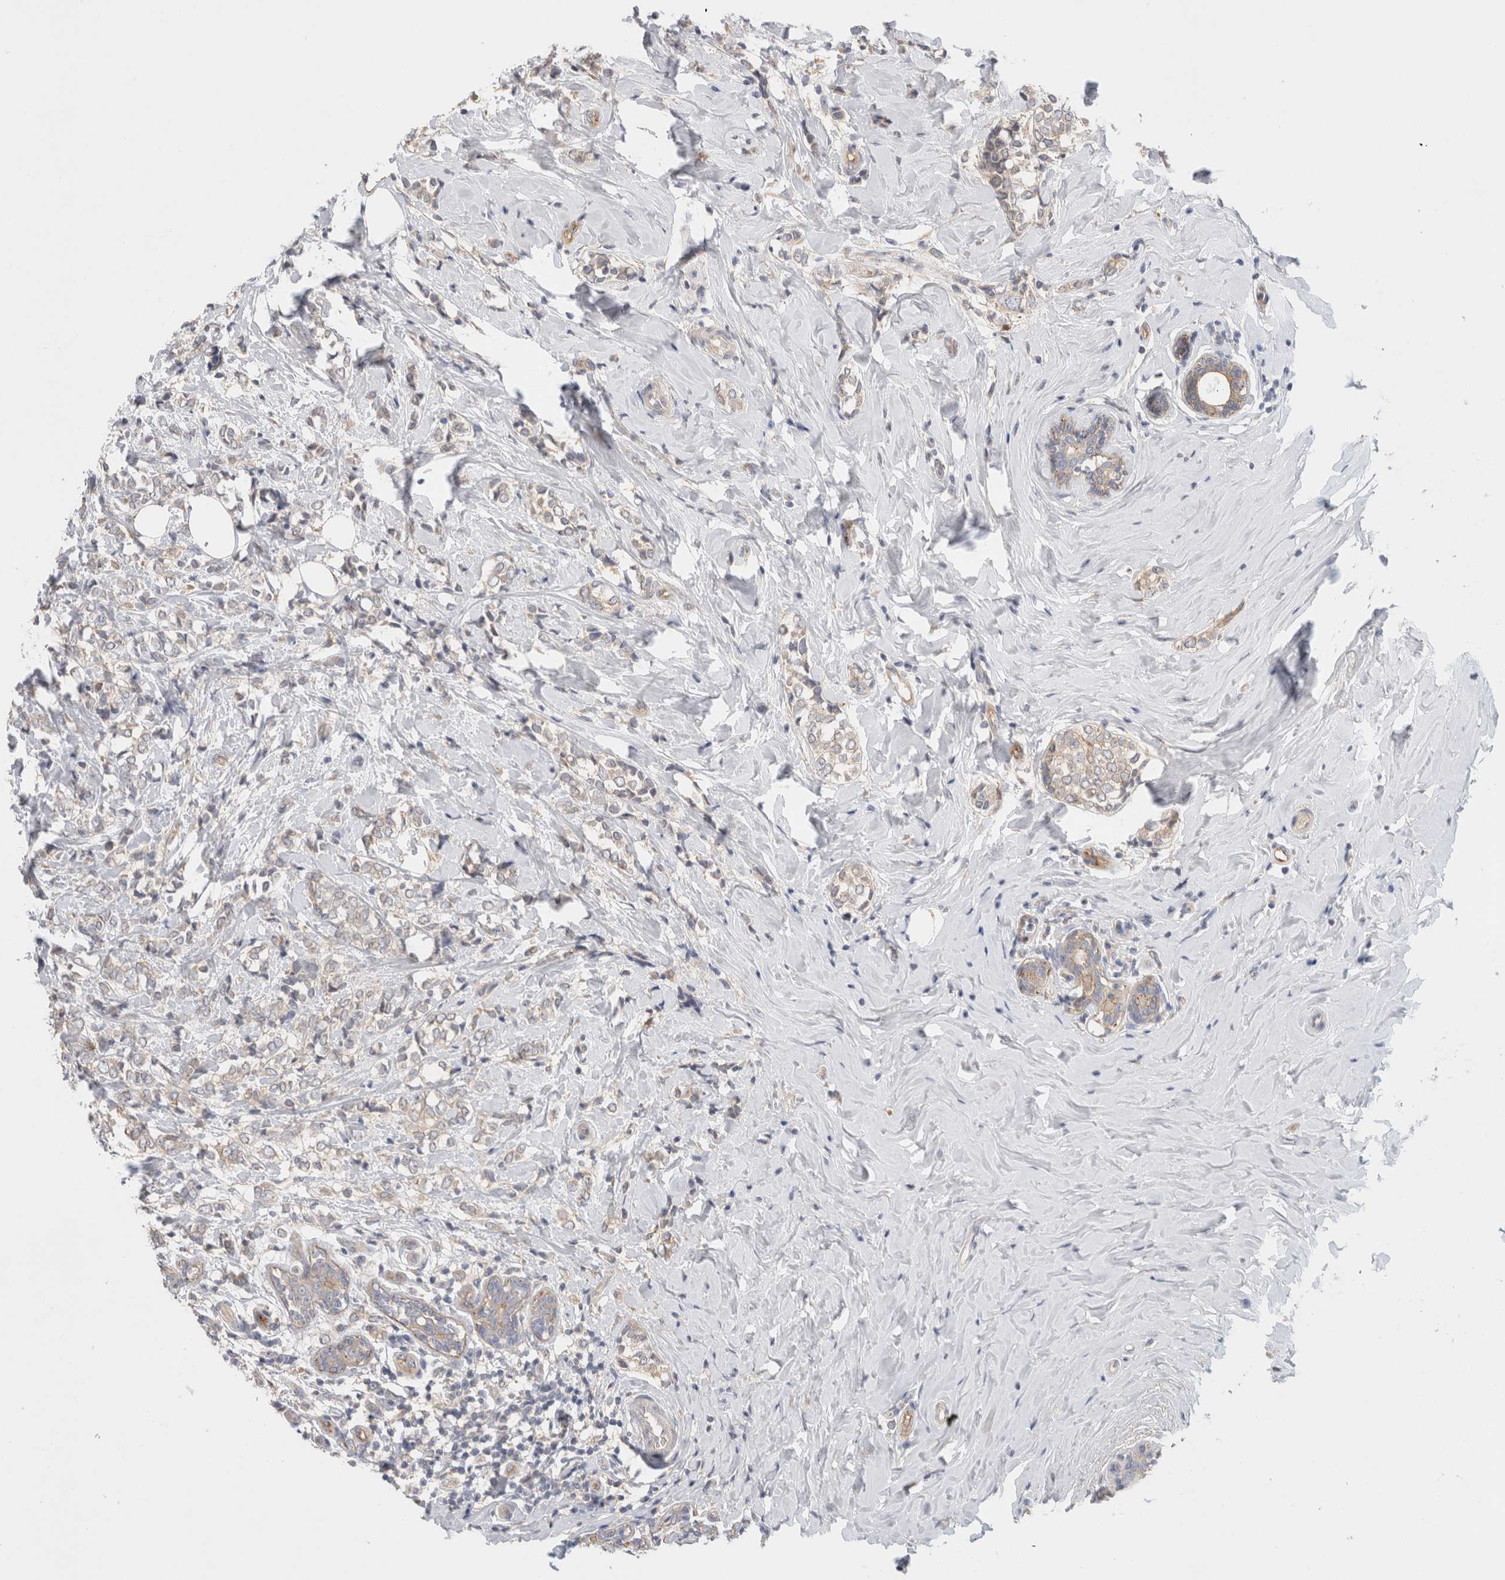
{"staining": {"intensity": "negative", "quantity": "none", "location": "none"}, "tissue": "breast cancer", "cell_type": "Tumor cells", "image_type": "cancer", "snomed": [{"axis": "morphology", "description": "Normal tissue, NOS"}, {"axis": "morphology", "description": "Lobular carcinoma"}, {"axis": "topography", "description": "Breast"}], "caption": "Photomicrograph shows no protein staining in tumor cells of breast lobular carcinoma tissue.", "gene": "SGK3", "patient": {"sex": "female", "age": 47}}